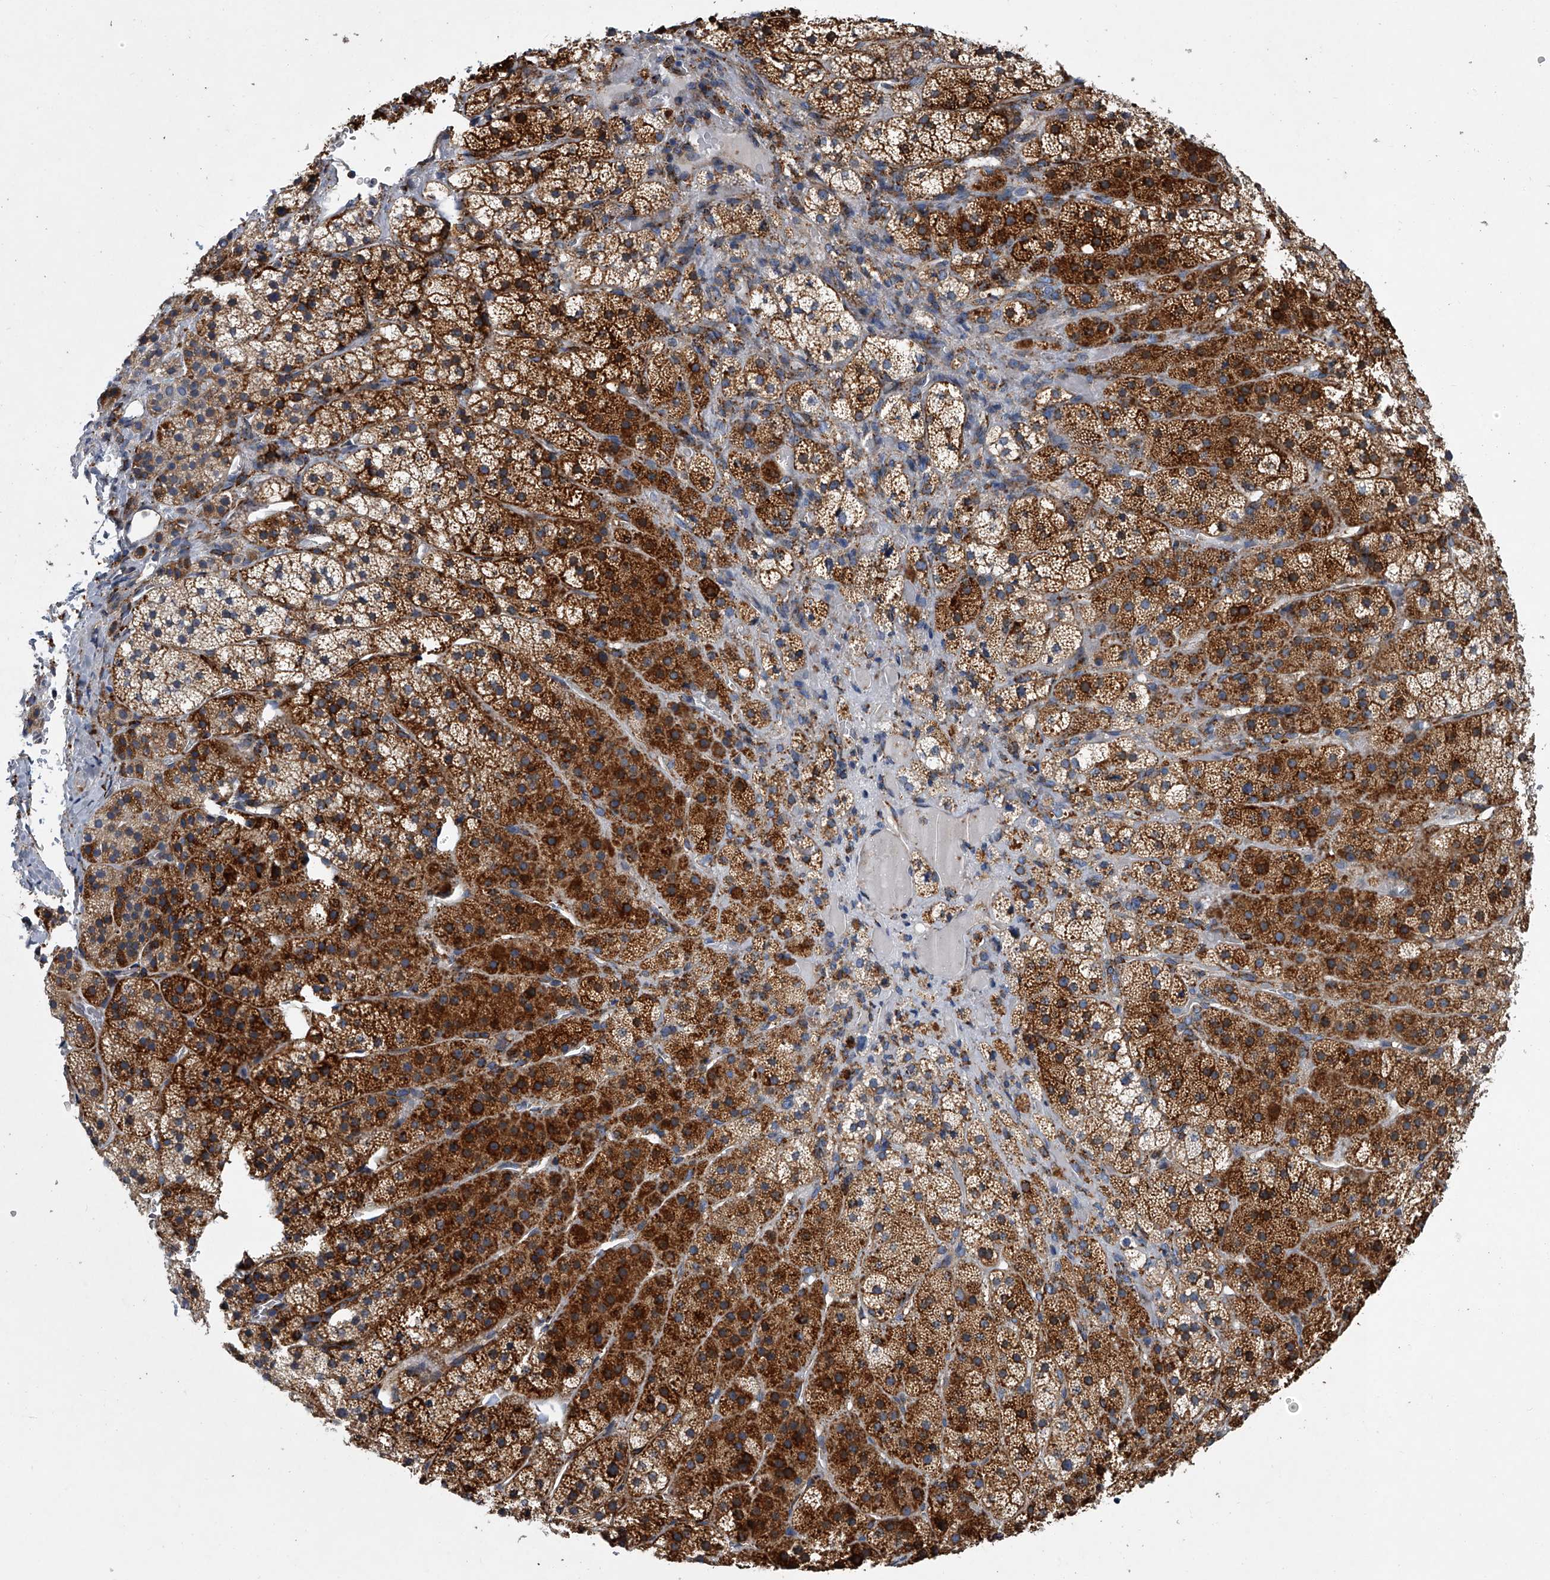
{"staining": {"intensity": "strong", "quantity": ">75%", "location": "cytoplasmic/membranous"}, "tissue": "adrenal gland", "cell_type": "Glandular cells", "image_type": "normal", "snomed": [{"axis": "morphology", "description": "Normal tissue, NOS"}, {"axis": "topography", "description": "Adrenal gland"}], "caption": "Glandular cells show high levels of strong cytoplasmic/membranous expression in about >75% of cells in normal adrenal gland.", "gene": "TMEM63C", "patient": {"sex": "female", "age": 44}}